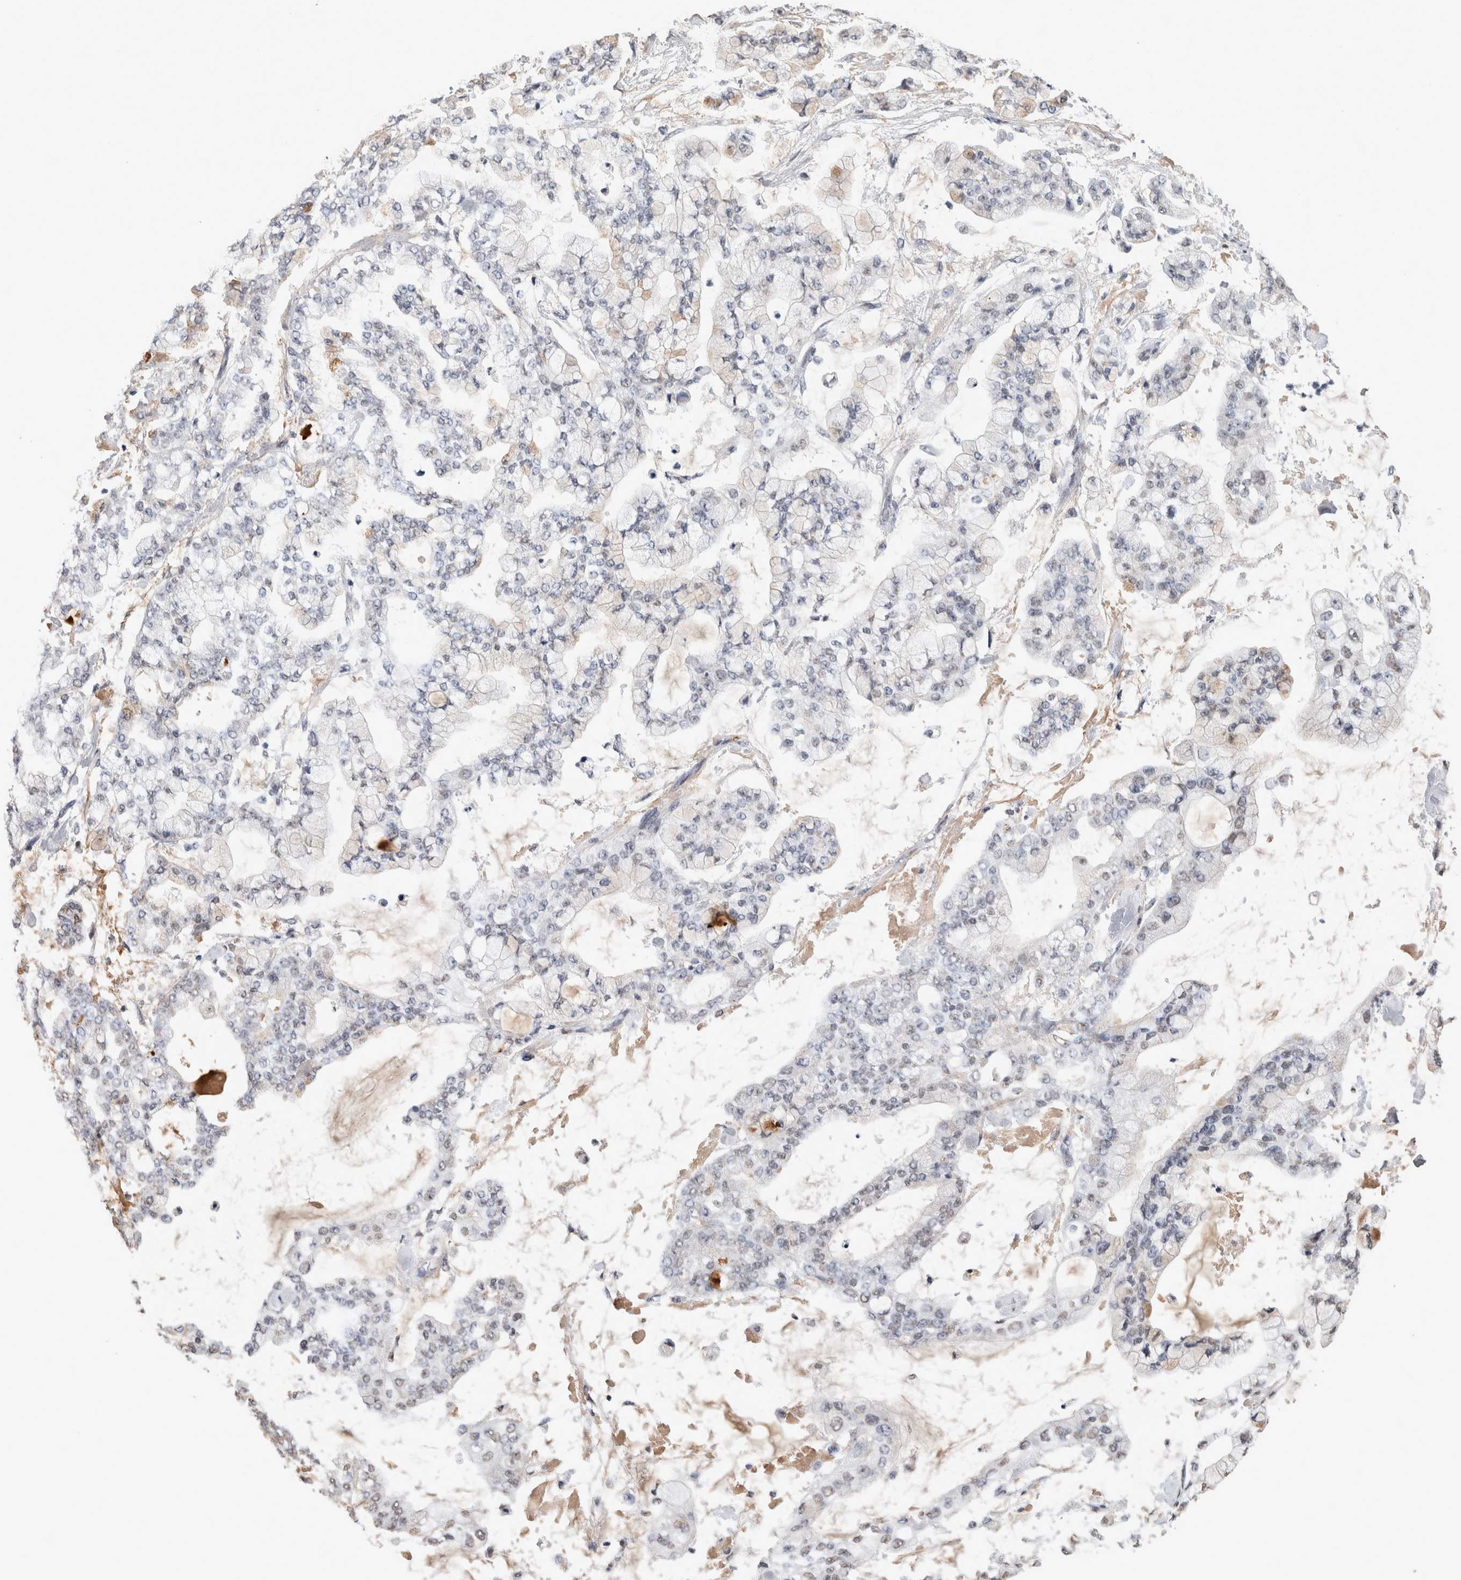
{"staining": {"intensity": "negative", "quantity": "none", "location": "none"}, "tissue": "stomach cancer", "cell_type": "Tumor cells", "image_type": "cancer", "snomed": [{"axis": "morphology", "description": "Normal tissue, NOS"}, {"axis": "morphology", "description": "Adenocarcinoma, NOS"}, {"axis": "topography", "description": "Stomach, upper"}, {"axis": "topography", "description": "Stomach"}], "caption": "Tumor cells are negative for protein expression in human adenocarcinoma (stomach).", "gene": "LTBP1", "patient": {"sex": "male", "age": 76}}